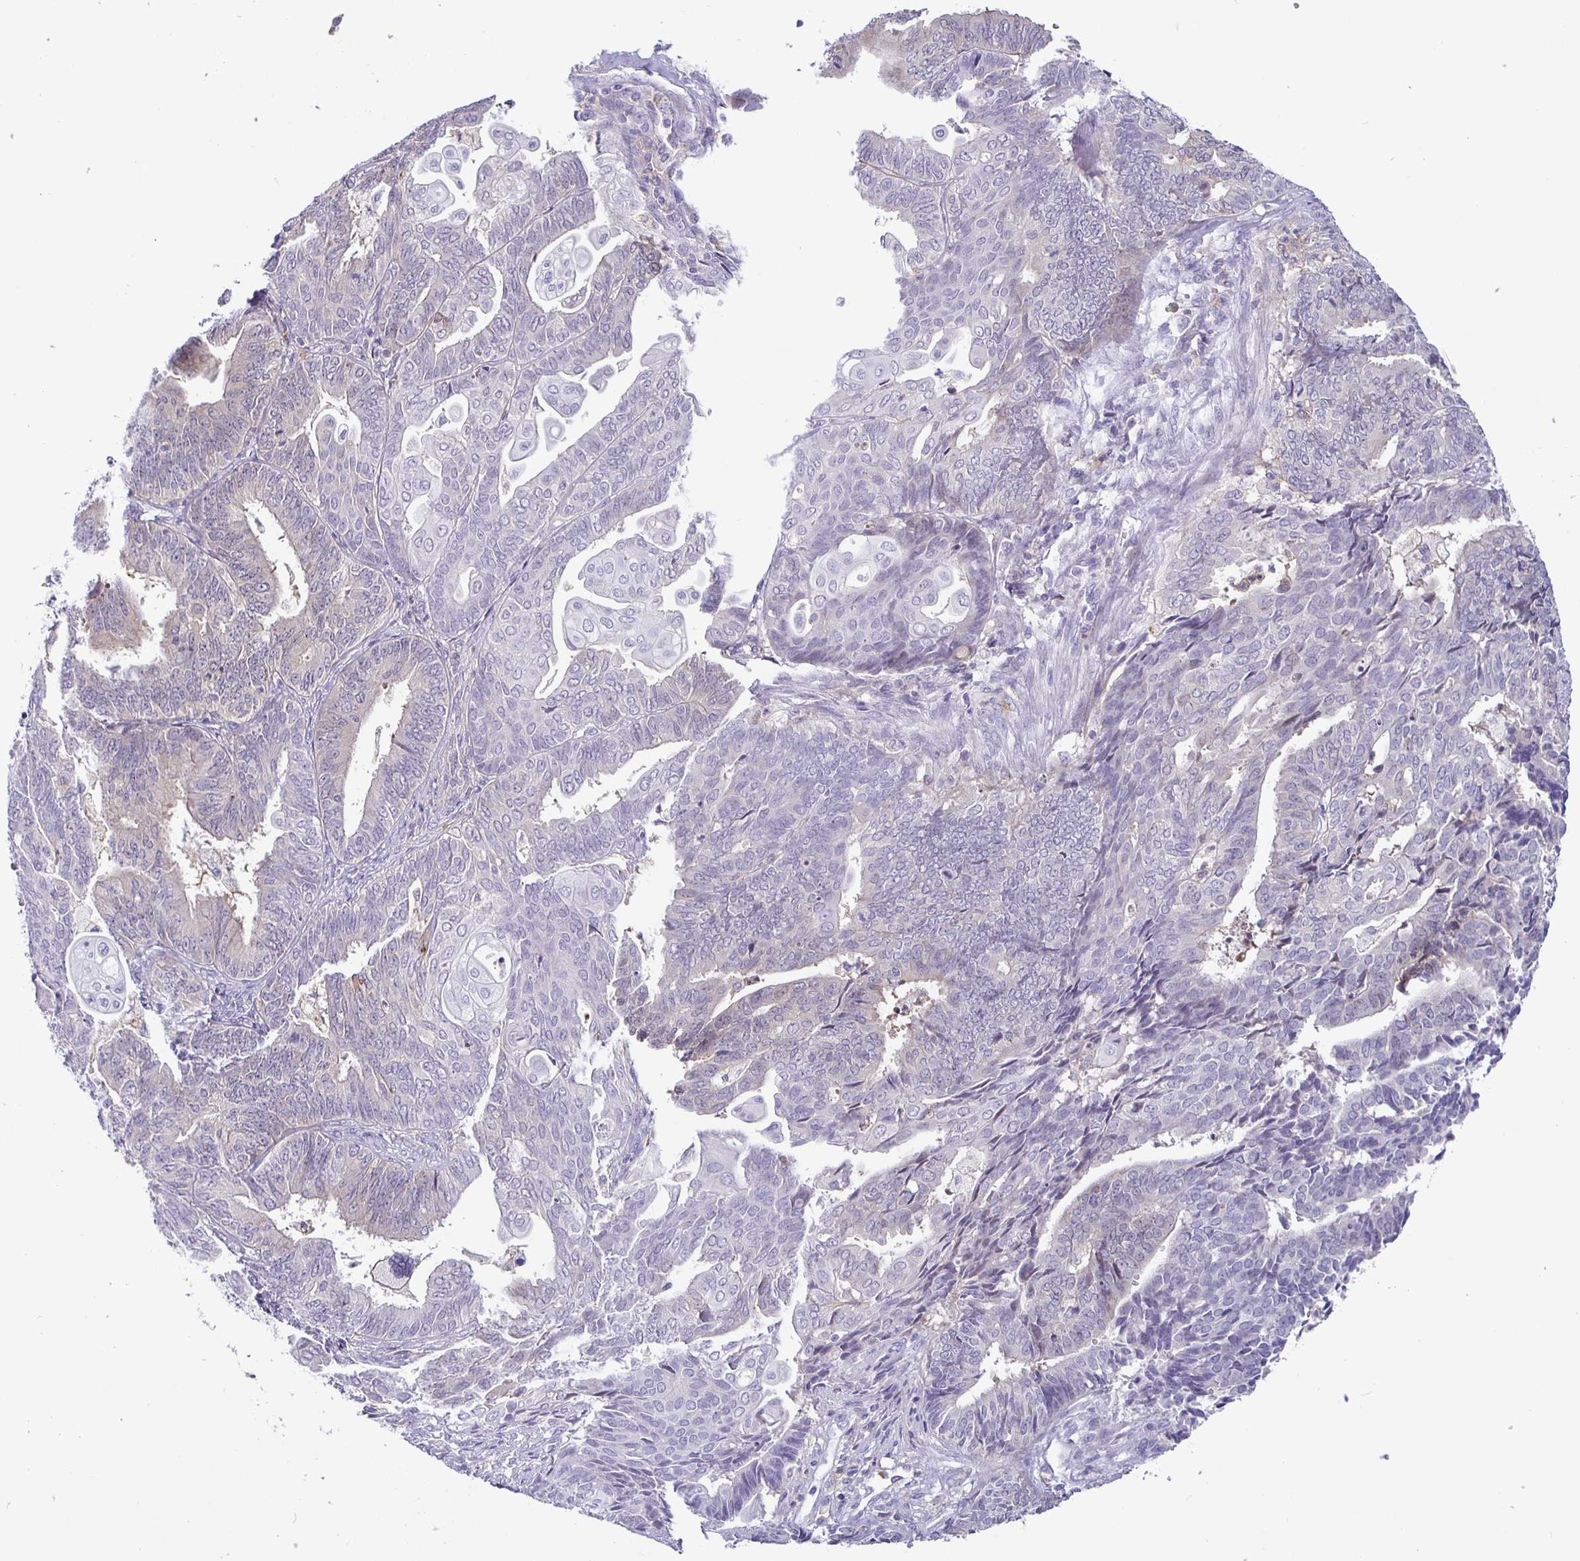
{"staining": {"intensity": "negative", "quantity": "none", "location": "none"}, "tissue": "endometrial cancer", "cell_type": "Tumor cells", "image_type": "cancer", "snomed": [{"axis": "morphology", "description": "Adenocarcinoma, NOS"}, {"axis": "topography", "description": "Endometrium"}], "caption": "This is an immunohistochemistry (IHC) image of endometrial adenocarcinoma. There is no expression in tumor cells.", "gene": "SIRPA", "patient": {"sex": "female", "age": 73}}